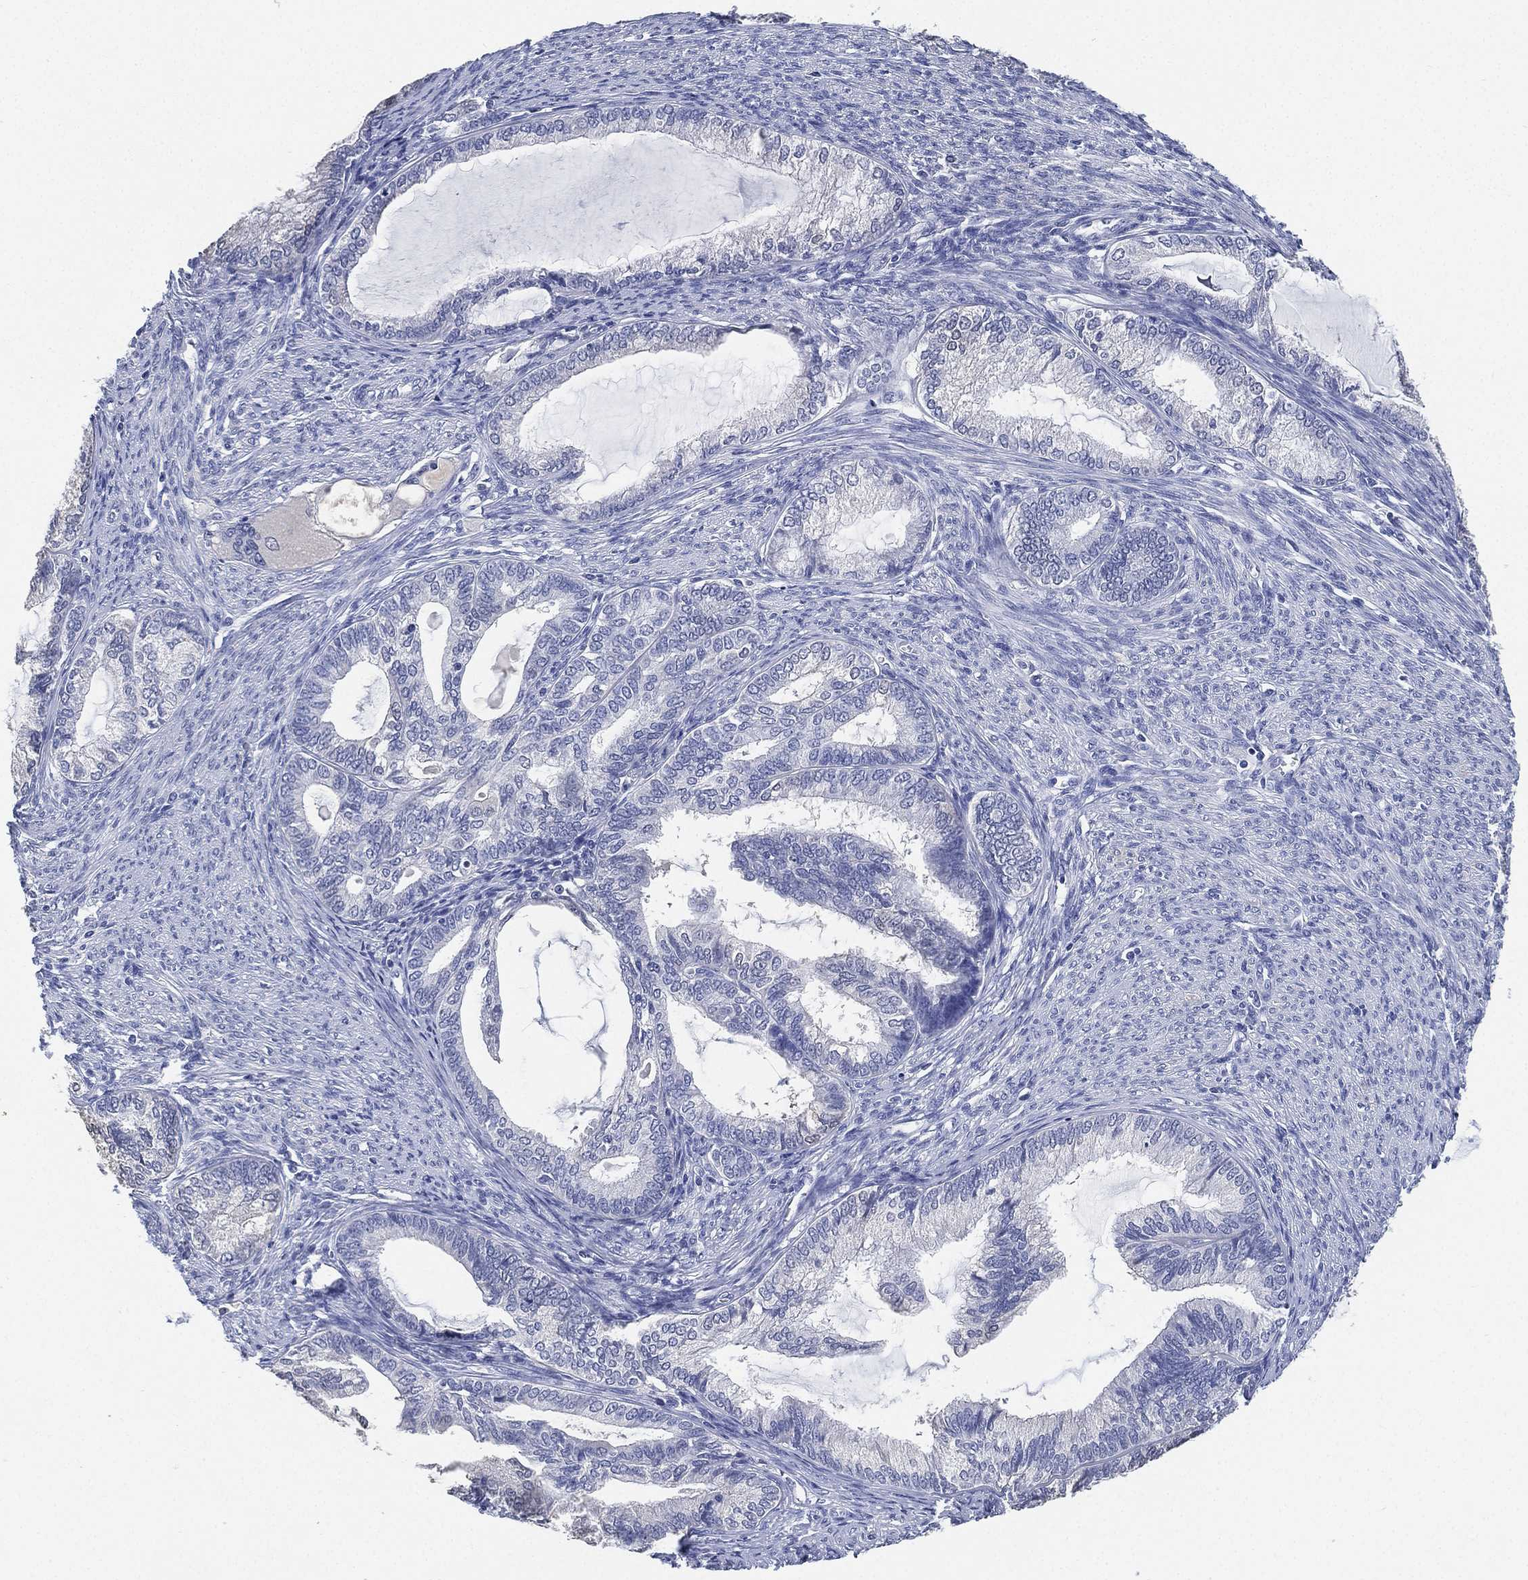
{"staining": {"intensity": "negative", "quantity": "none", "location": "none"}, "tissue": "endometrial cancer", "cell_type": "Tumor cells", "image_type": "cancer", "snomed": [{"axis": "morphology", "description": "Adenocarcinoma, NOS"}, {"axis": "topography", "description": "Endometrium"}], "caption": "Tumor cells show no significant protein staining in endometrial cancer.", "gene": "IYD", "patient": {"sex": "female", "age": 86}}